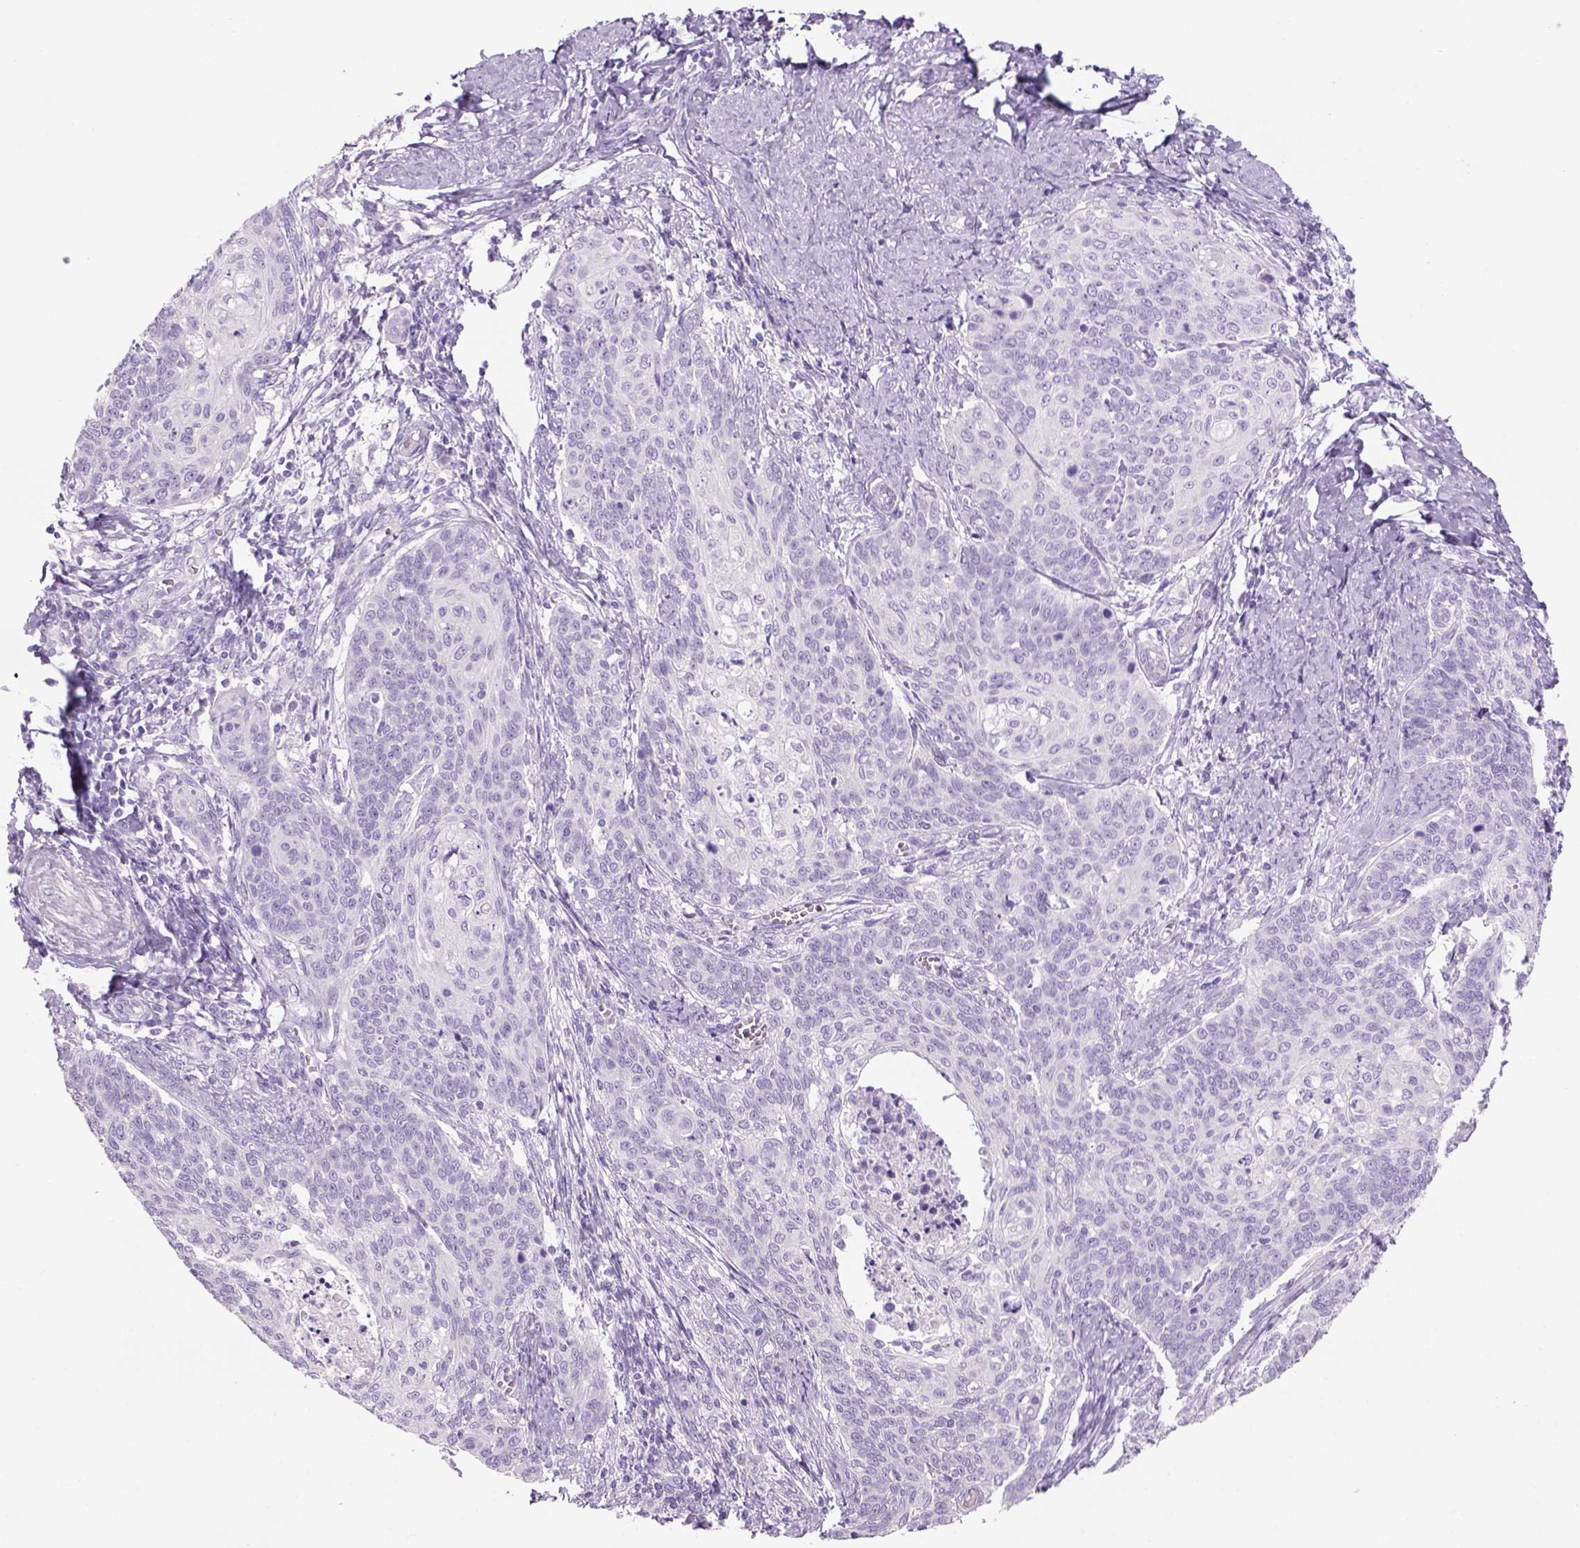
{"staining": {"intensity": "negative", "quantity": "none", "location": "none"}, "tissue": "cervical cancer", "cell_type": "Tumor cells", "image_type": "cancer", "snomed": [{"axis": "morphology", "description": "Normal tissue, NOS"}, {"axis": "morphology", "description": "Squamous cell carcinoma, NOS"}, {"axis": "topography", "description": "Cervix"}], "caption": "A micrograph of human cervical cancer is negative for staining in tumor cells.", "gene": "TENM4", "patient": {"sex": "female", "age": 39}}